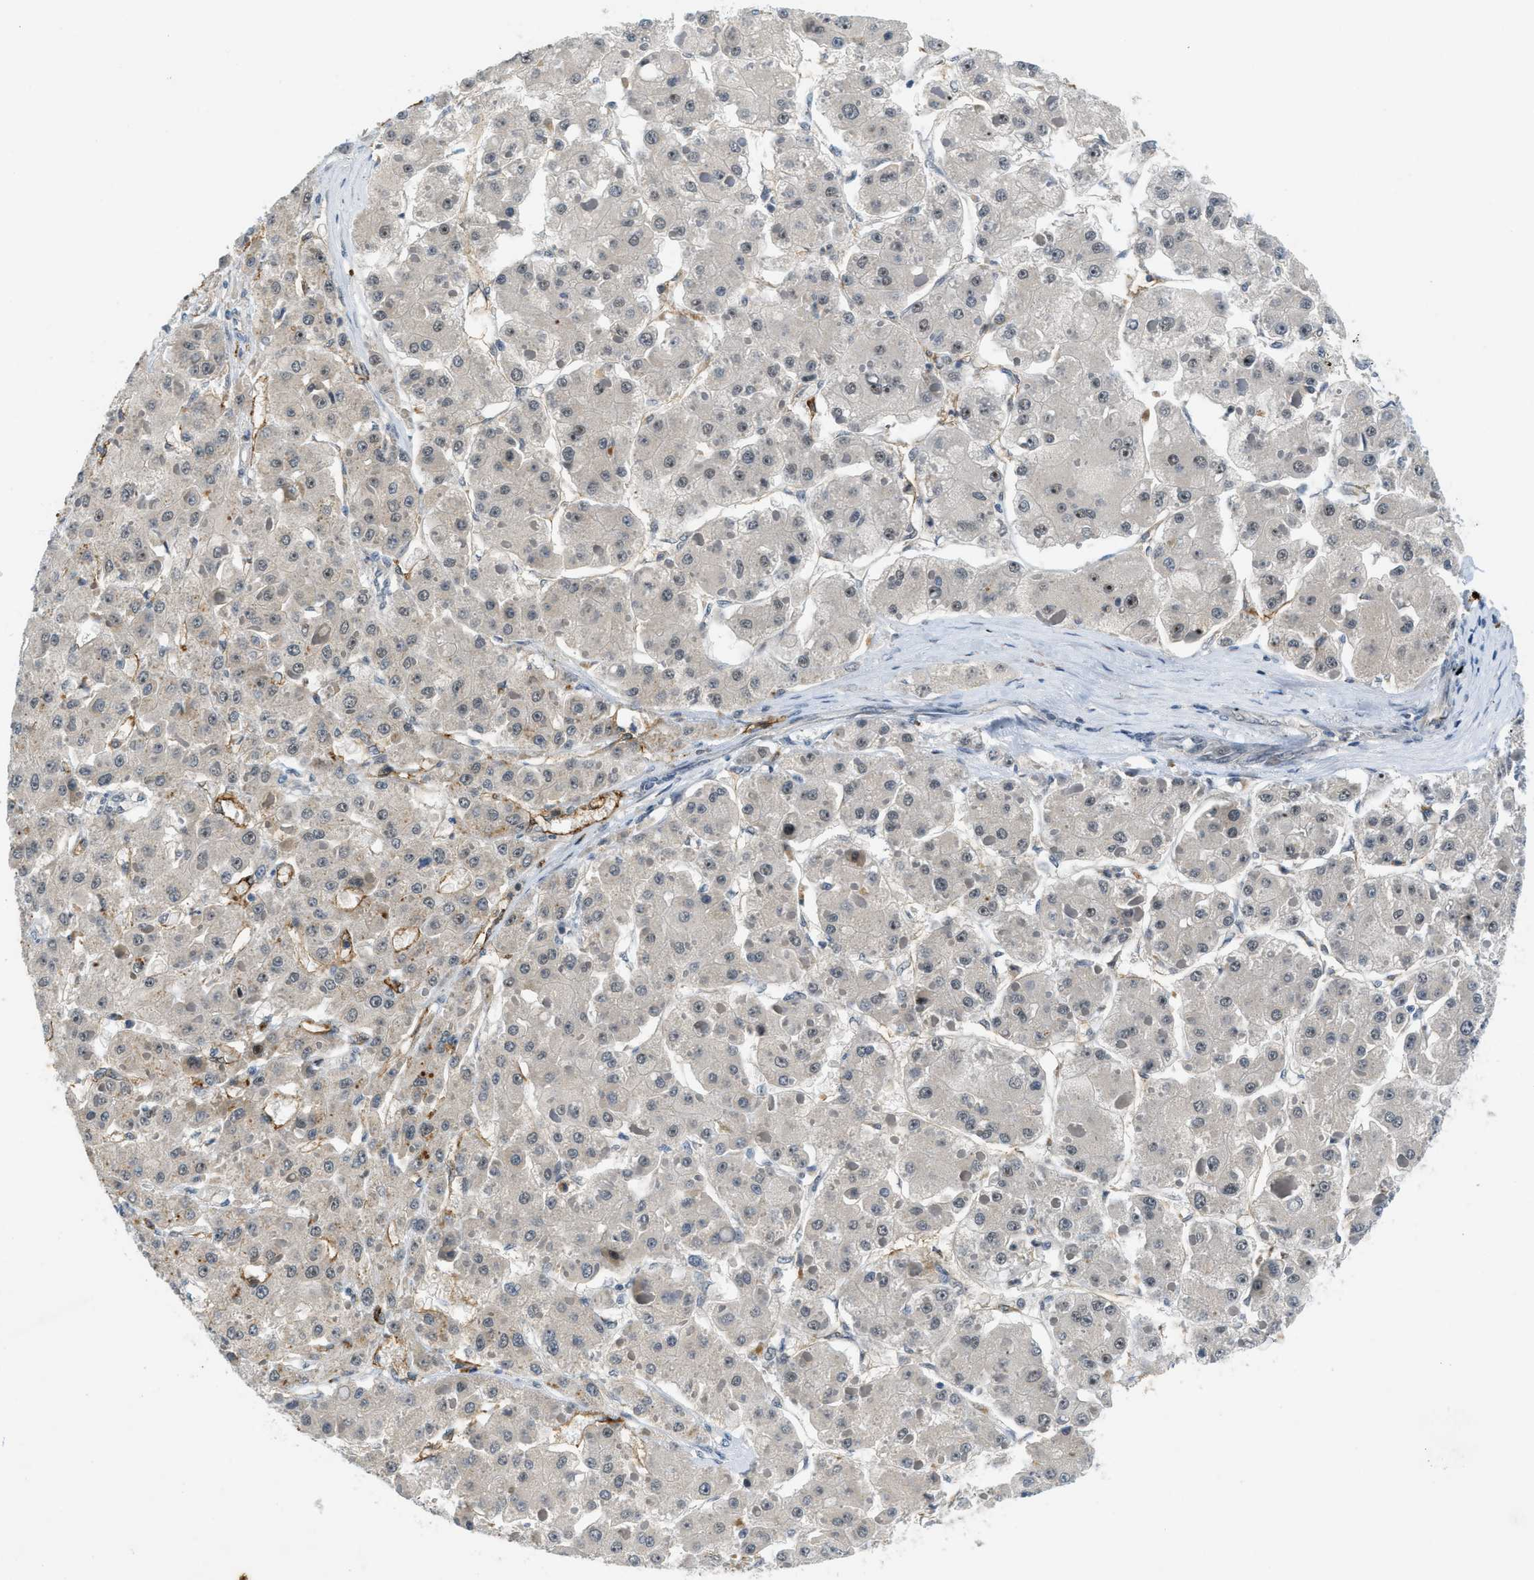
{"staining": {"intensity": "weak", "quantity": "<25%", "location": "cytoplasmic/membranous"}, "tissue": "liver cancer", "cell_type": "Tumor cells", "image_type": "cancer", "snomed": [{"axis": "morphology", "description": "Carcinoma, Hepatocellular, NOS"}, {"axis": "topography", "description": "Liver"}], "caption": "This is an immunohistochemistry (IHC) histopathology image of human hepatocellular carcinoma (liver). There is no positivity in tumor cells.", "gene": "SLCO2A1", "patient": {"sex": "female", "age": 73}}